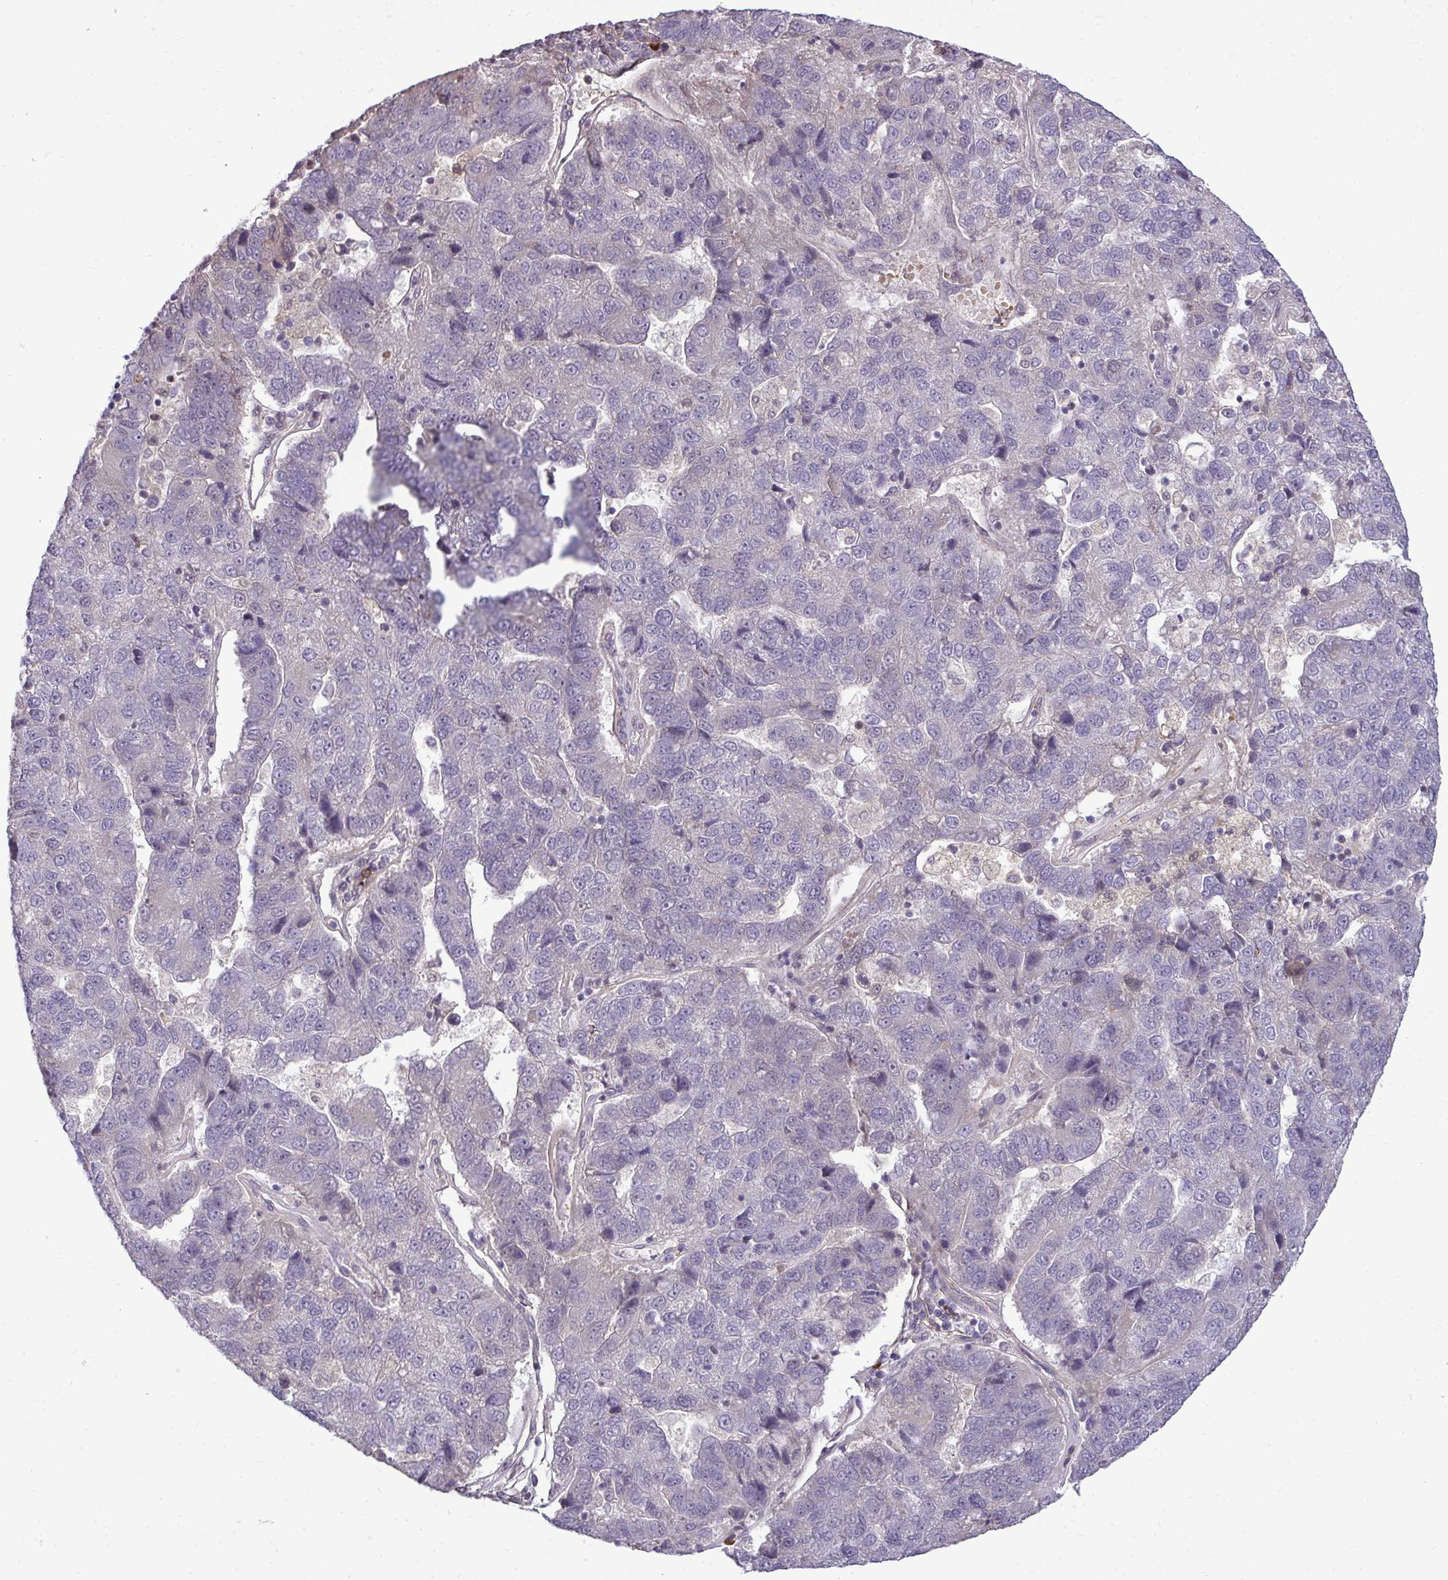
{"staining": {"intensity": "negative", "quantity": "none", "location": "none"}, "tissue": "pancreatic cancer", "cell_type": "Tumor cells", "image_type": "cancer", "snomed": [{"axis": "morphology", "description": "Adenocarcinoma, NOS"}, {"axis": "topography", "description": "Pancreas"}], "caption": "Tumor cells are negative for brown protein staining in pancreatic cancer (adenocarcinoma).", "gene": "ZSCAN9", "patient": {"sex": "female", "age": 61}}